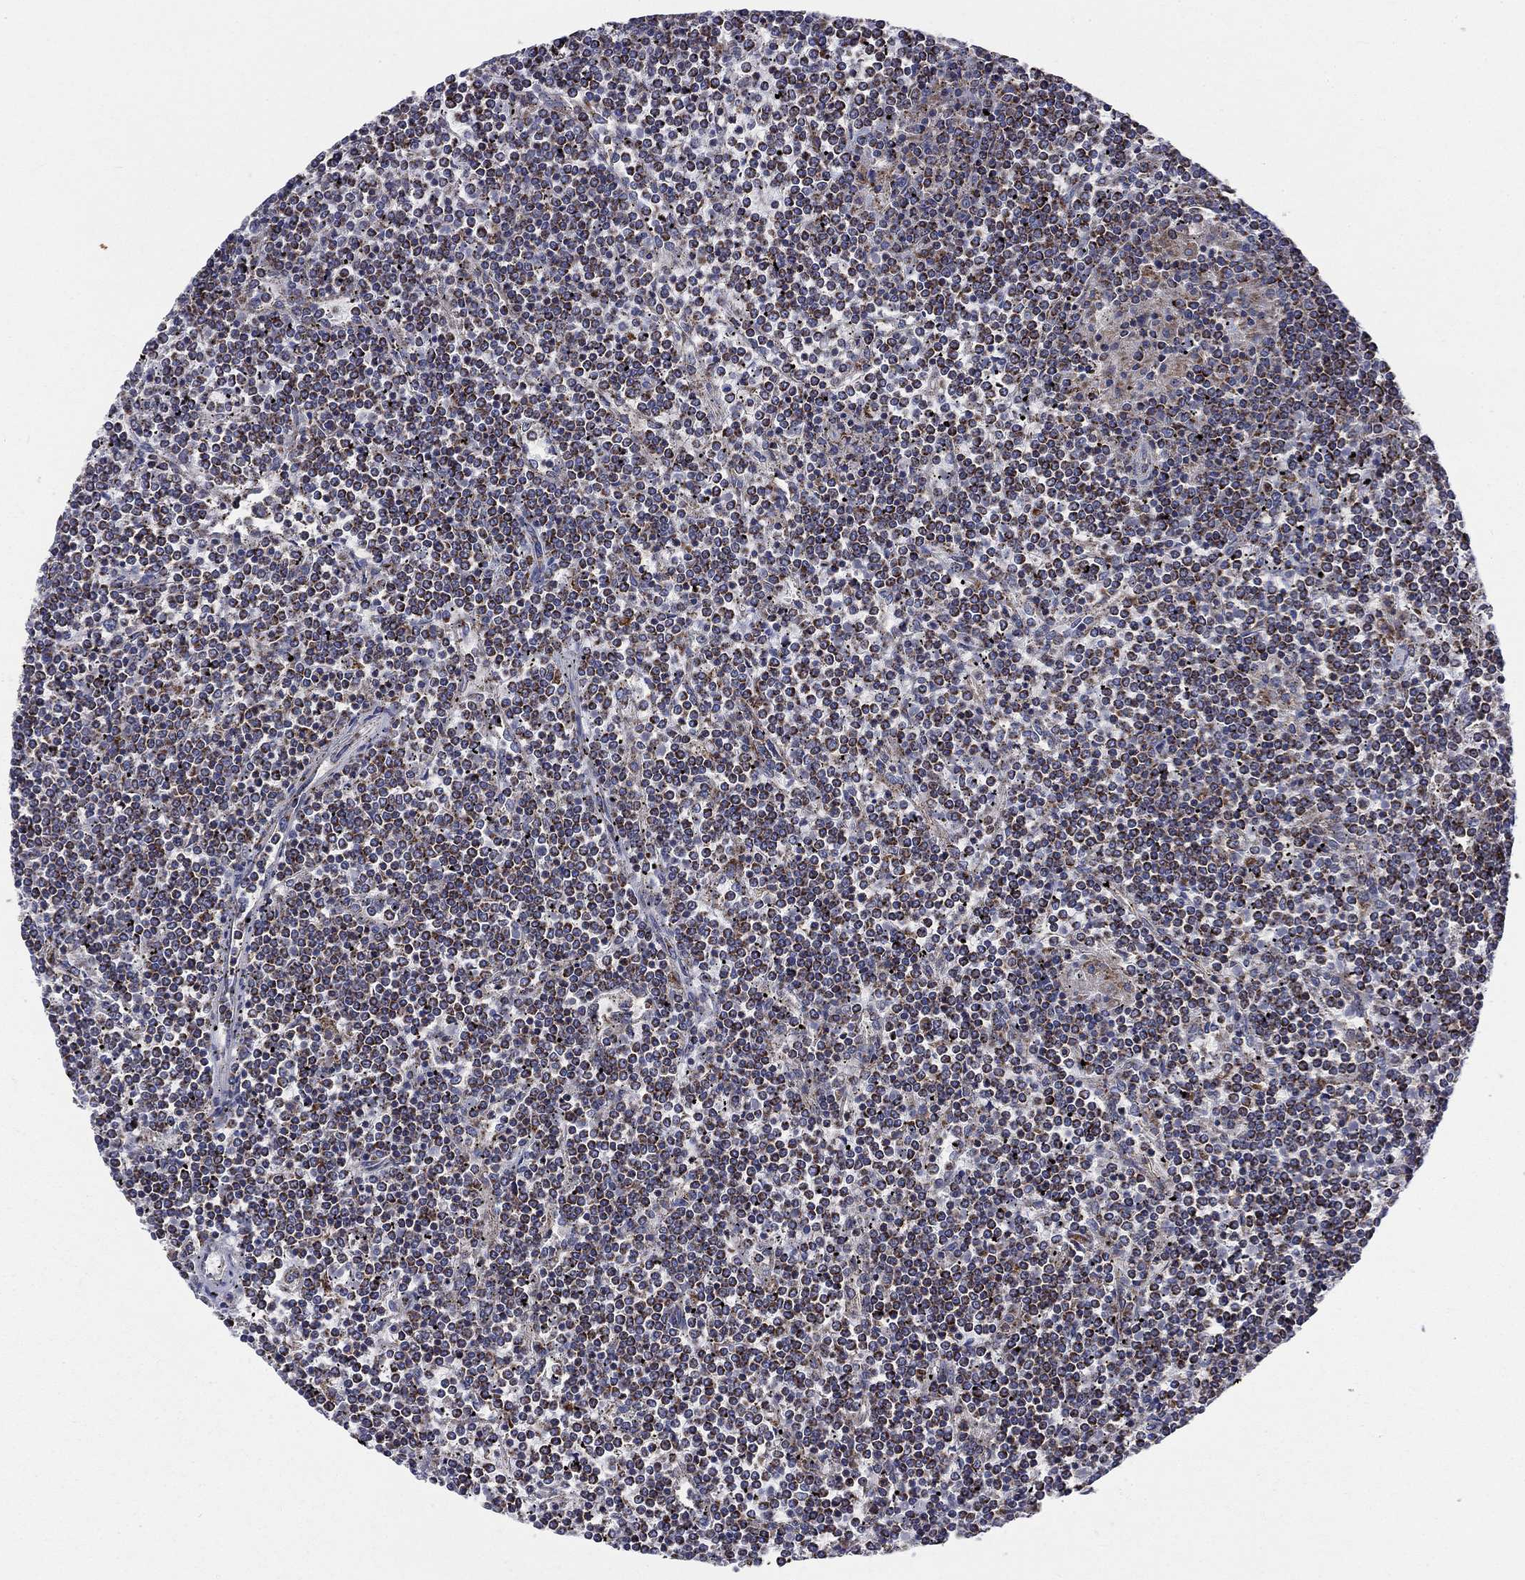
{"staining": {"intensity": "negative", "quantity": "none", "location": "none"}, "tissue": "lymphoma", "cell_type": "Tumor cells", "image_type": "cancer", "snomed": [{"axis": "morphology", "description": "Malignant lymphoma, non-Hodgkin's type, Low grade"}, {"axis": "topography", "description": "Spleen"}], "caption": "This is a photomicrograph of immunohistochemistry (IHC) staining of lymphoma, which shows no expression in tumor cells. (DAB immunohistochemistry, high magnification).", "gene": "RPLP0", "patient": {"sex": "female", "age": 19}}